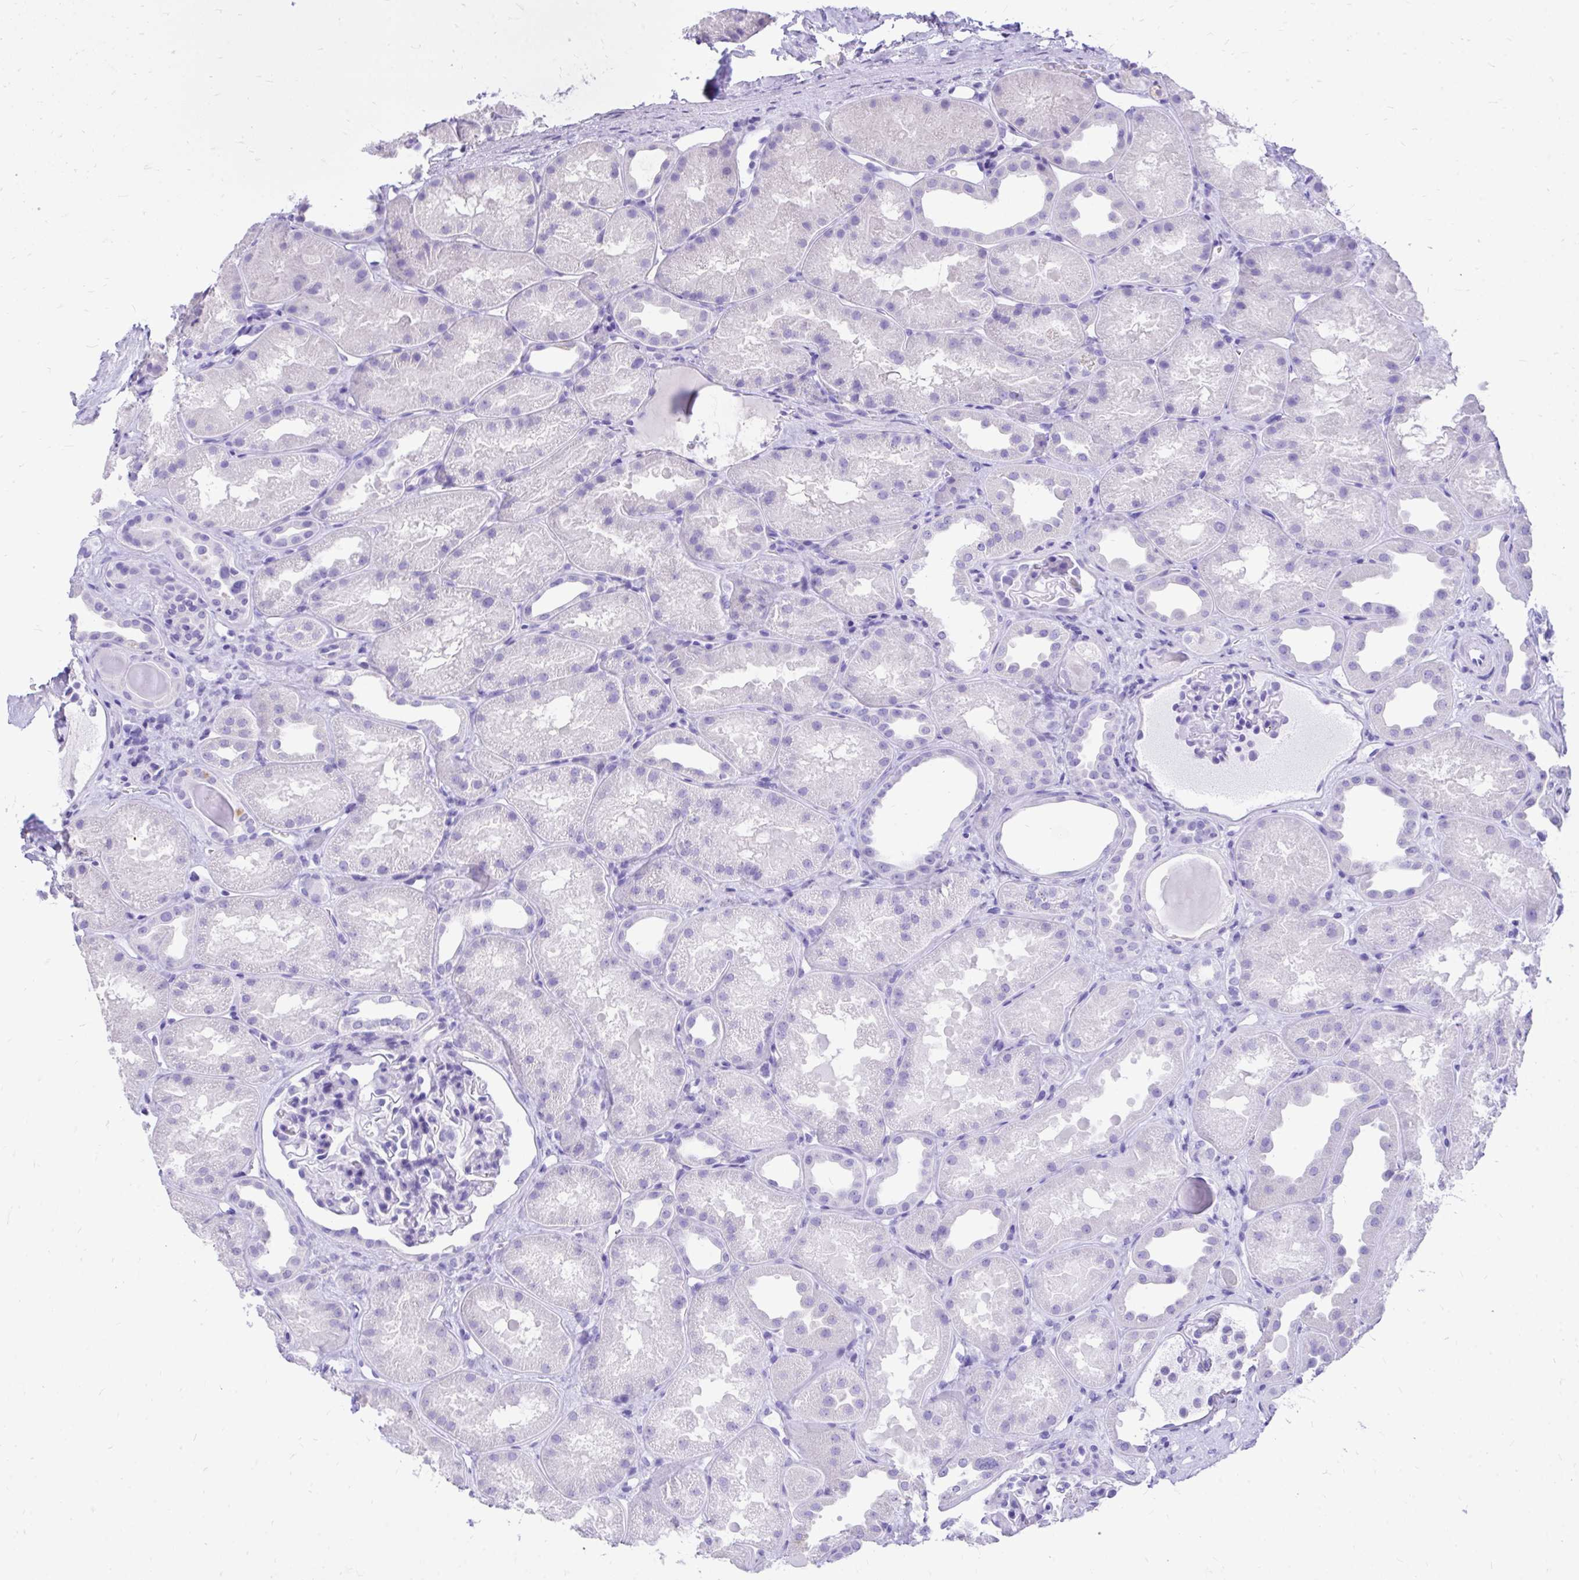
{"staining": {"intensity": "negative", "quantity": "none", "location": "none"}, "tissue": "kidney", "cell_type": "Cells in glomeruli", "image_type": "normal", "snomed": [{"axis": "morphology", "description": "Normal tissue, NOS"}, {"axis": "topography", "description": "Kidney"}], "caption": "Cells in glomeruli show no significant expression in unremarkable kidney. (DAB immunohistochemistry (IHC), high magnification).", "gene": "MON1A", "patient": {"sex": "male", "age": 61}}